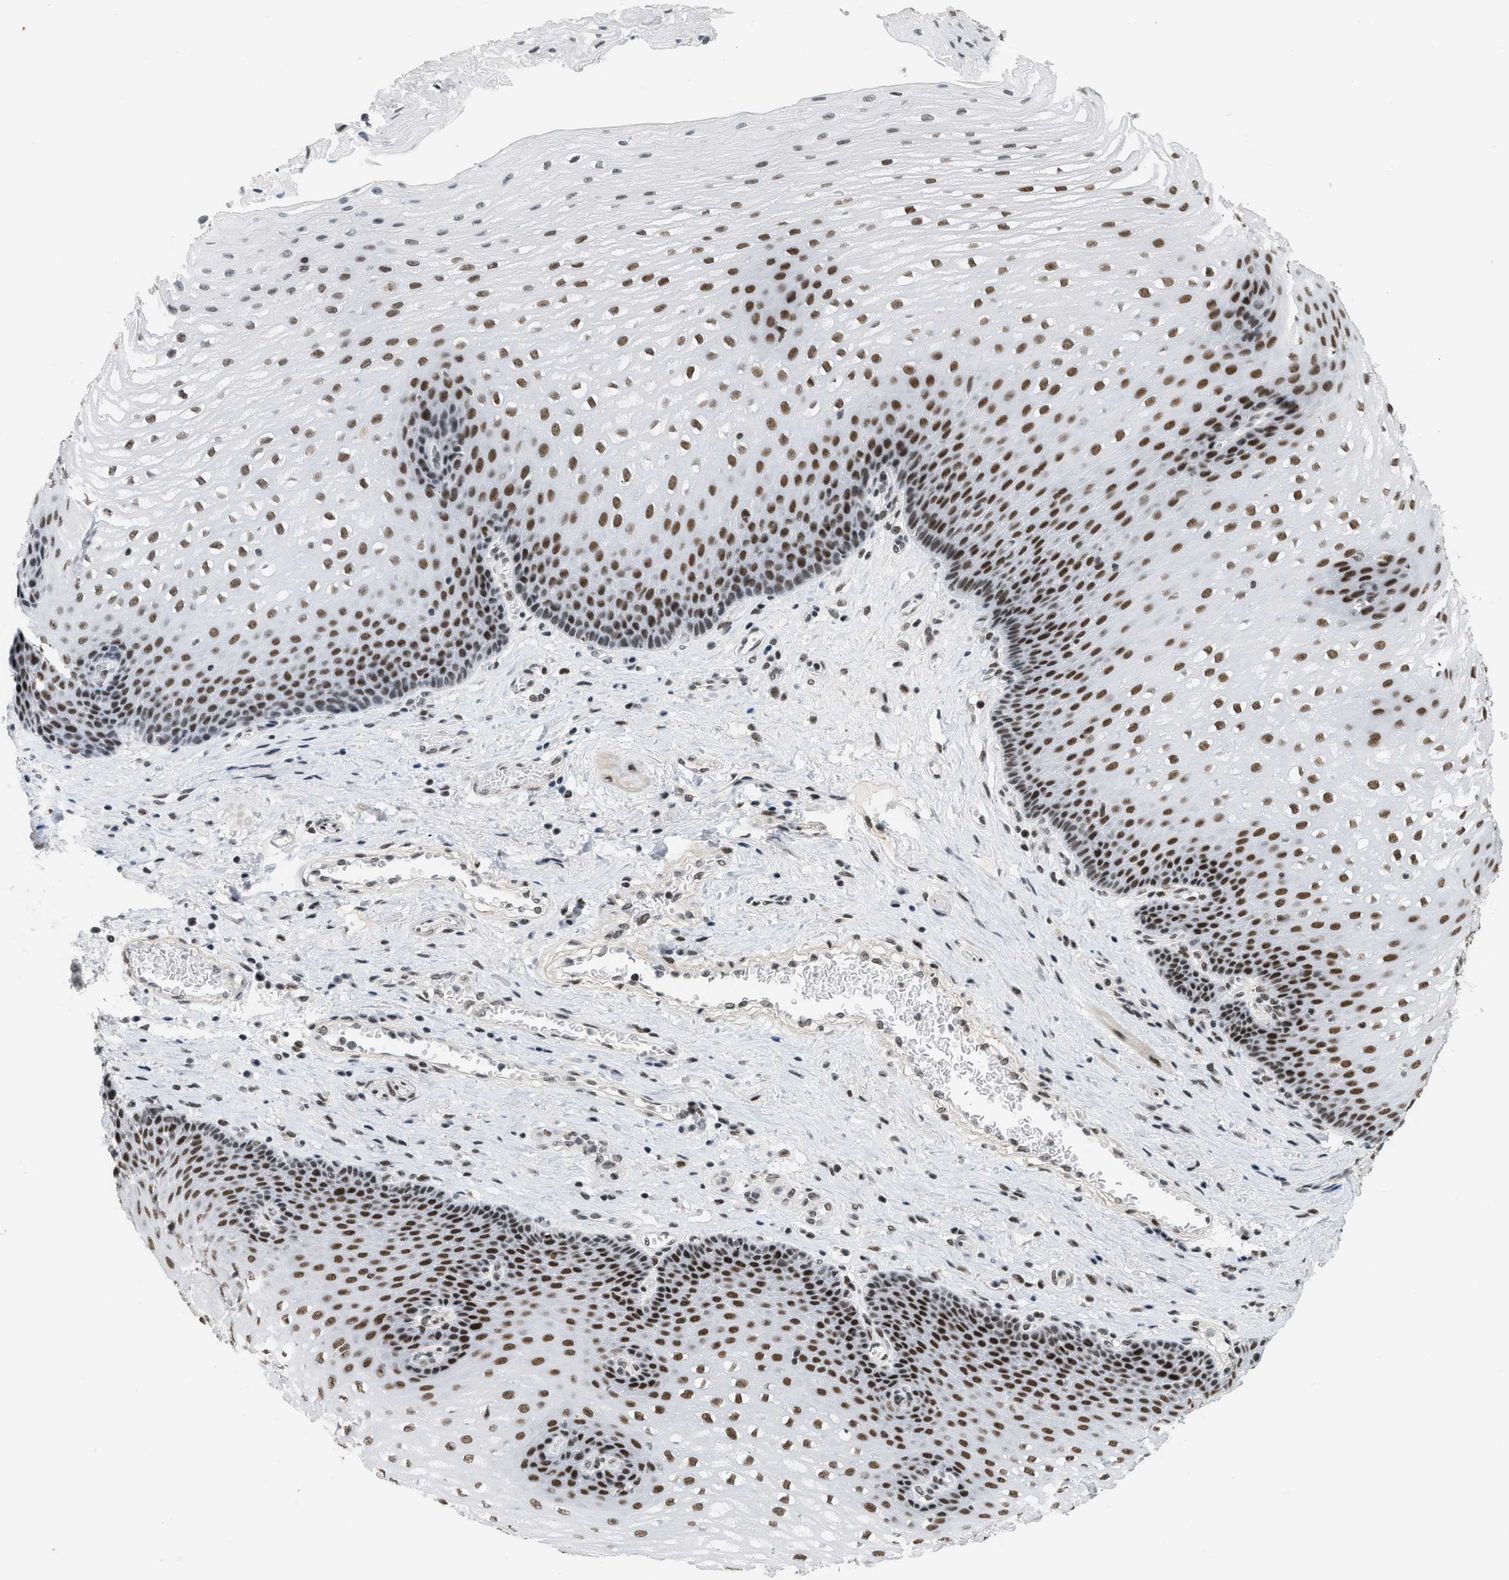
{"staining": {"intensity": "strong", "quantity": ">75%", "location": "nuclear"}, "tissue": "esophagus", "cell_type": "Squamous epithelial cells", "image_type": "normal", "snomed": [{"axis": "morphology", "description": "Normal tissue, NOS"}, {"axis": "topography", "description": "Esophagus"}], "caption": "Squamous epithelial cells reveal strong nuclear staining in about >75% of cells in benign esophagus. (DAB (3,3'-diaminobenzidine) = brown stain, brightfield microscopy at high magnification).", "gene": "SMARCB1", "patient": {"sex": "male", "age": 48}}